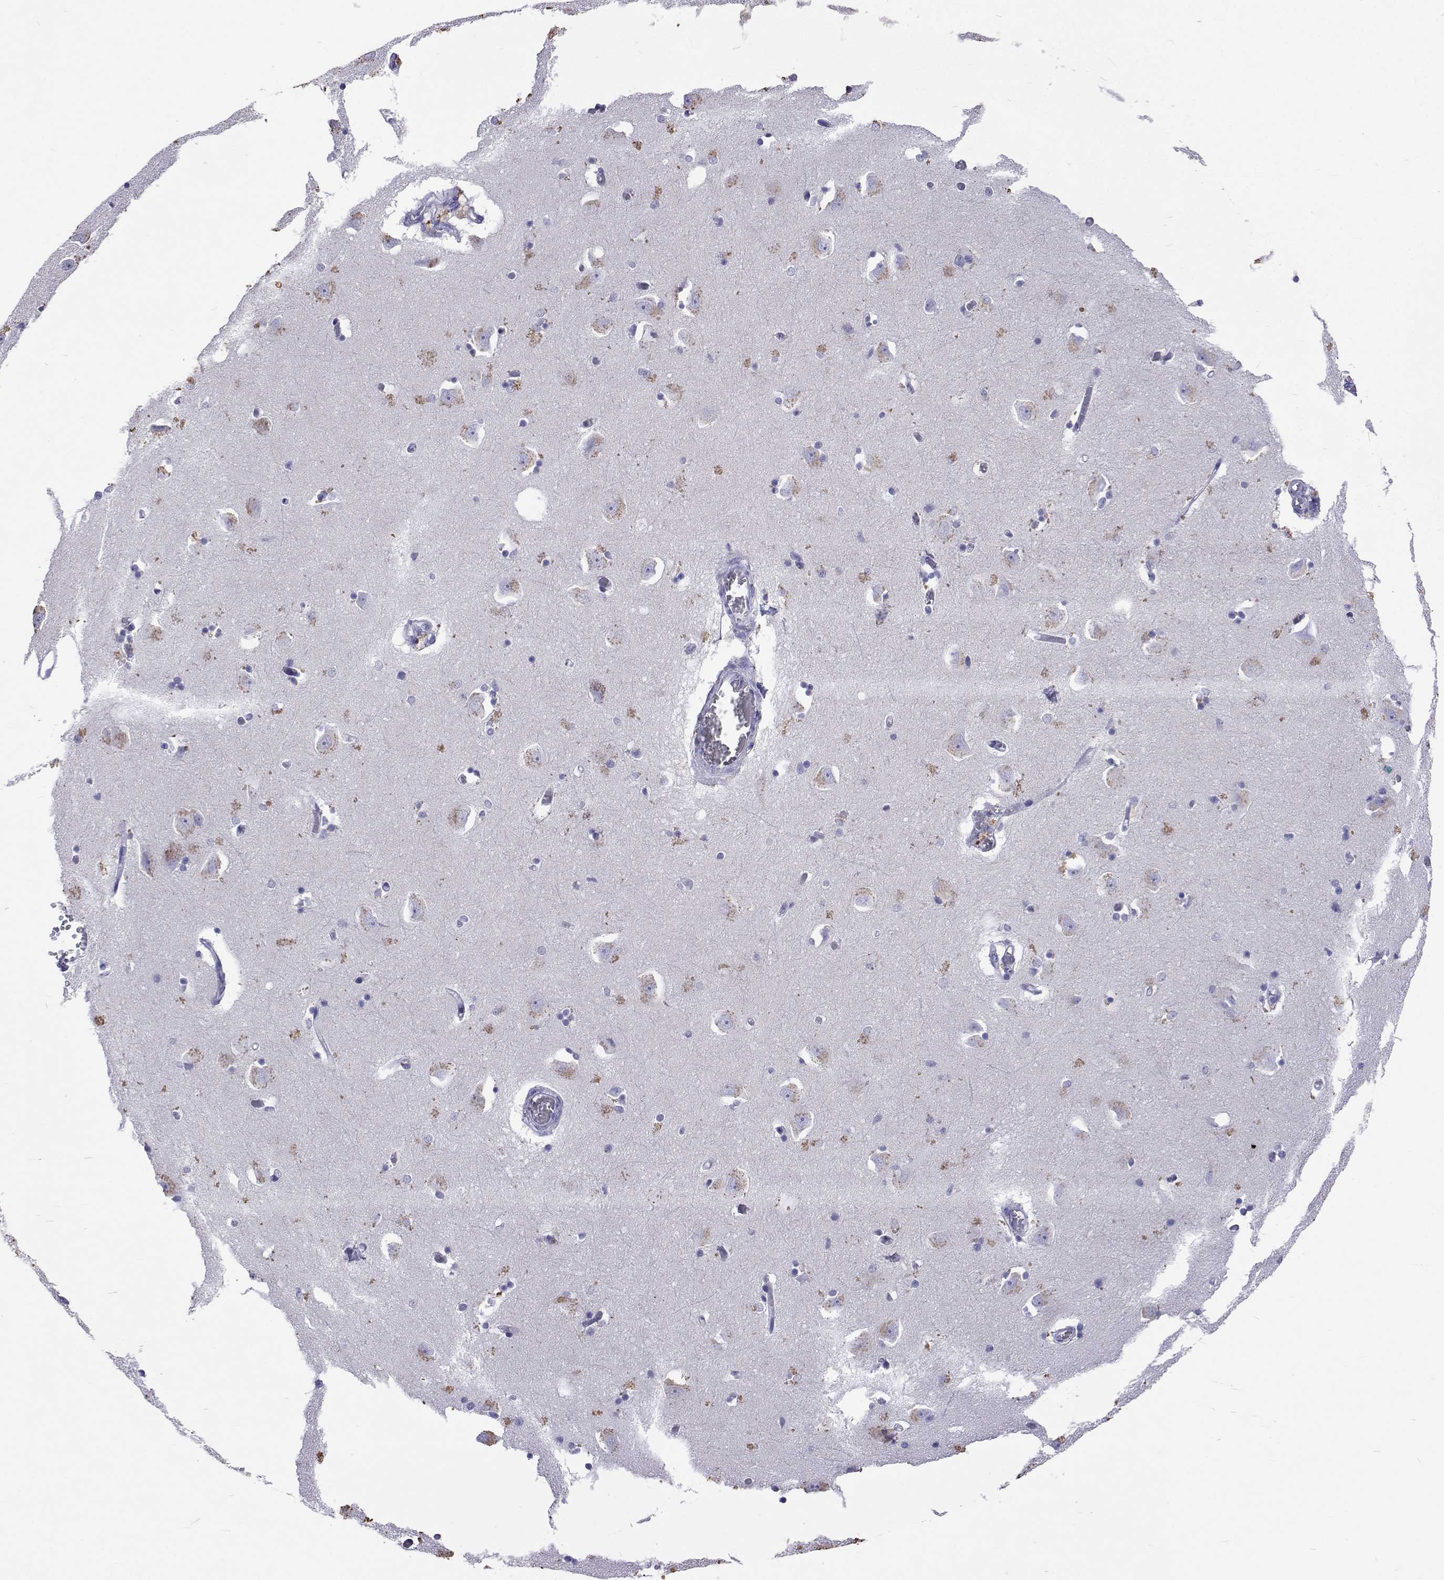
{"staining": {"intensity": "negative", "quantity": "none", "location": "none"}, "tissue": "caudate", "cell_type": "Glial cells", "image_type": "normal", "snomed": [{"axis": "morphology", "description": "Normal tissue, NOS"}, {"axis": "topography", "description": "Lateral ventricle wall"}, {"axis": "topography", "description": "Hippocampus"}], "caption": "The histopathology image reveals no significant positivity in glial cells of caudate.", "gene": "UMODL1", "patient": {"sex": "female", "age": 63}}